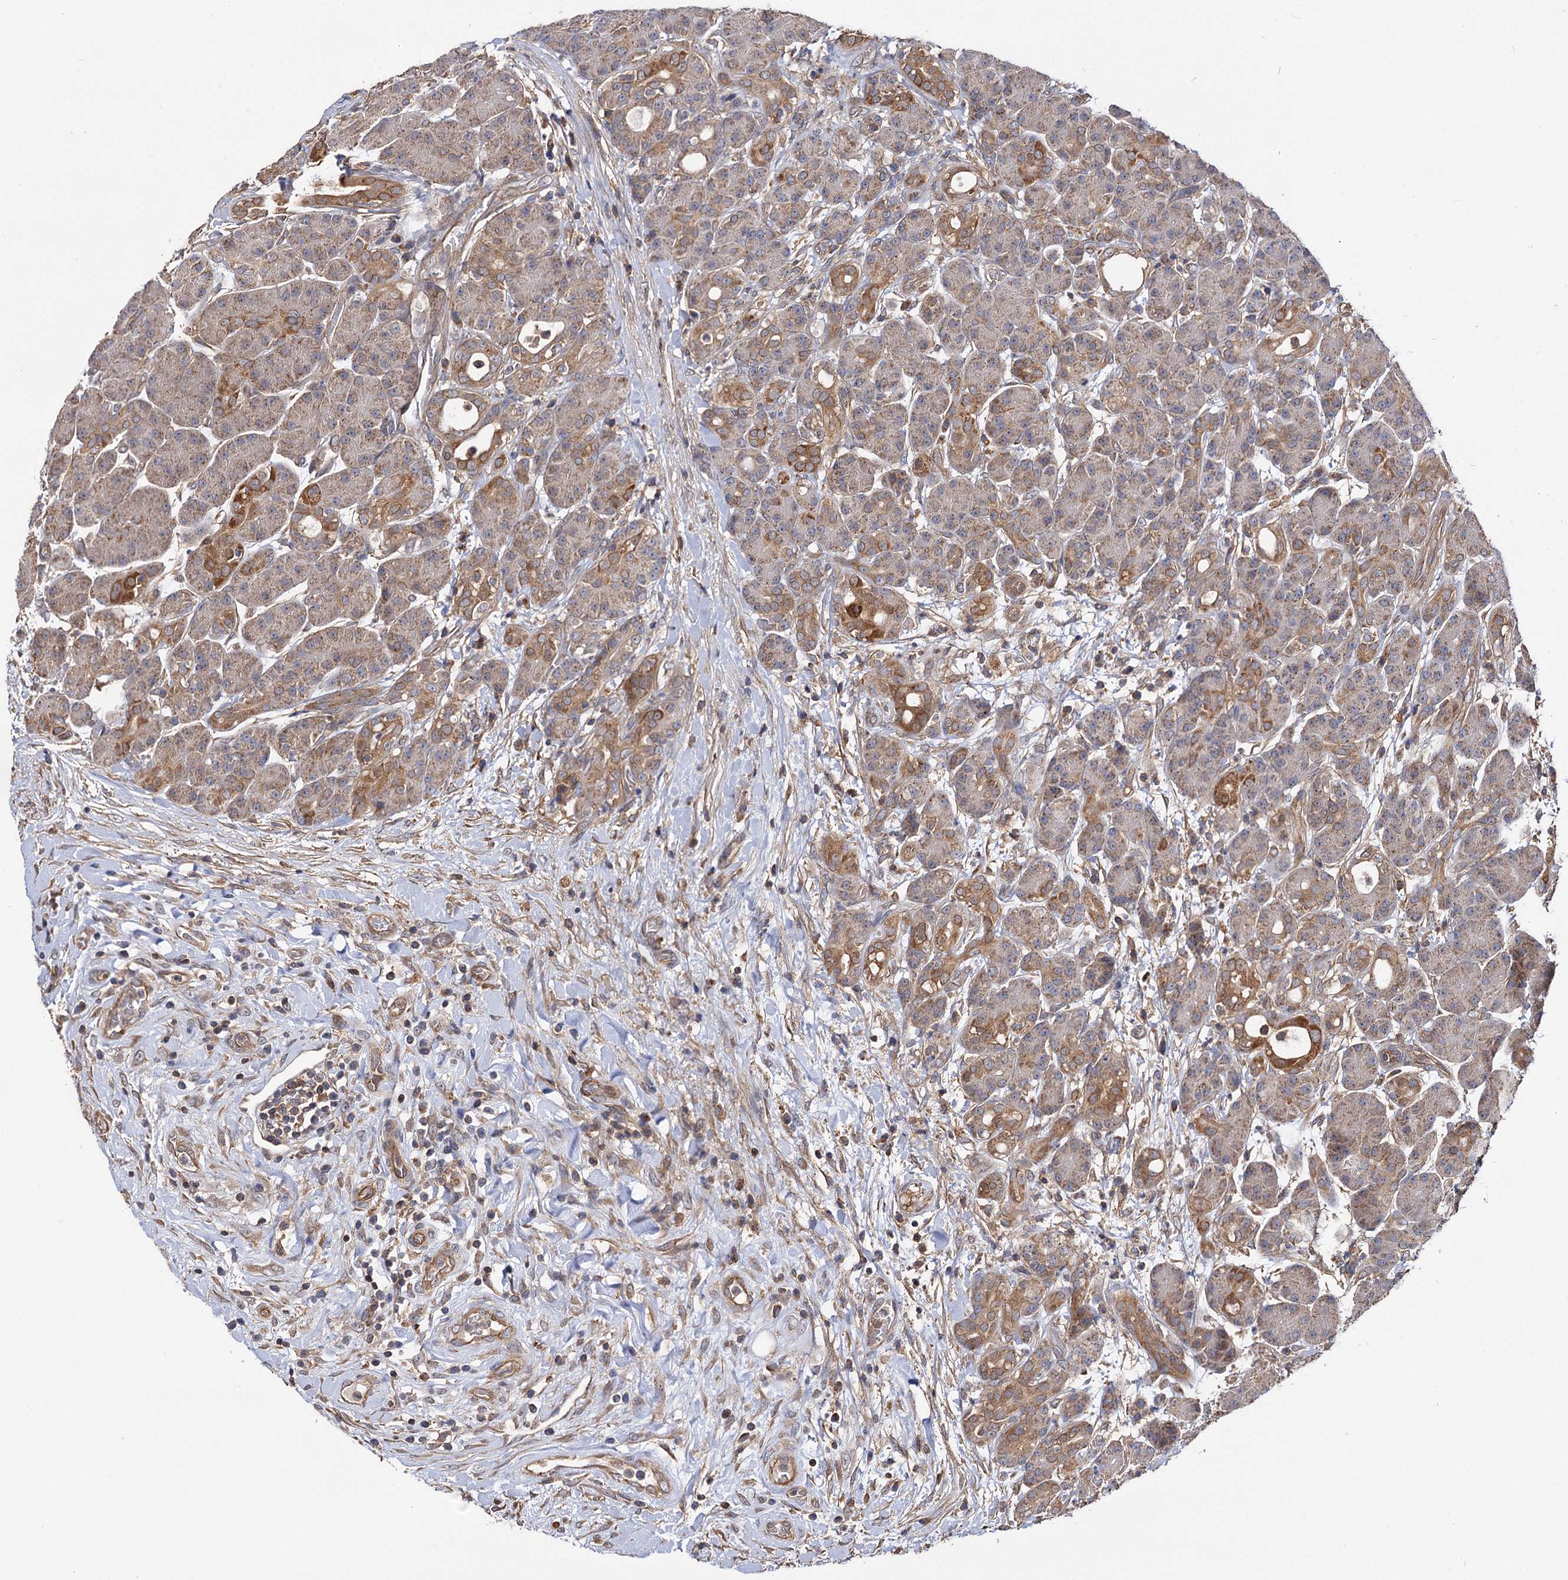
{"staining": {"intensity": "moderate", "quantity": "25%-75%", "location": "cytoplasmic/membranous"}, "tissue": "pancreas", "cell_type": "Exocrine glandular cells", "image_type": "normal", "snomed": [{"axis": "morphology", "description": "Normal tissue, NOS"}, {"axis": "topography", "description": "Pancreas"}], "caption": "Benign pancreas displays moderate cytoplasmic/membranous staining in approximately 25%-75% of exocrine glandular cells, visualized by immunohistochemistry. The protein is shown in brown color, while the nuclei are stained blue.", "gene": "IDI1", "patient": {"sex": "male", "age": 63}}